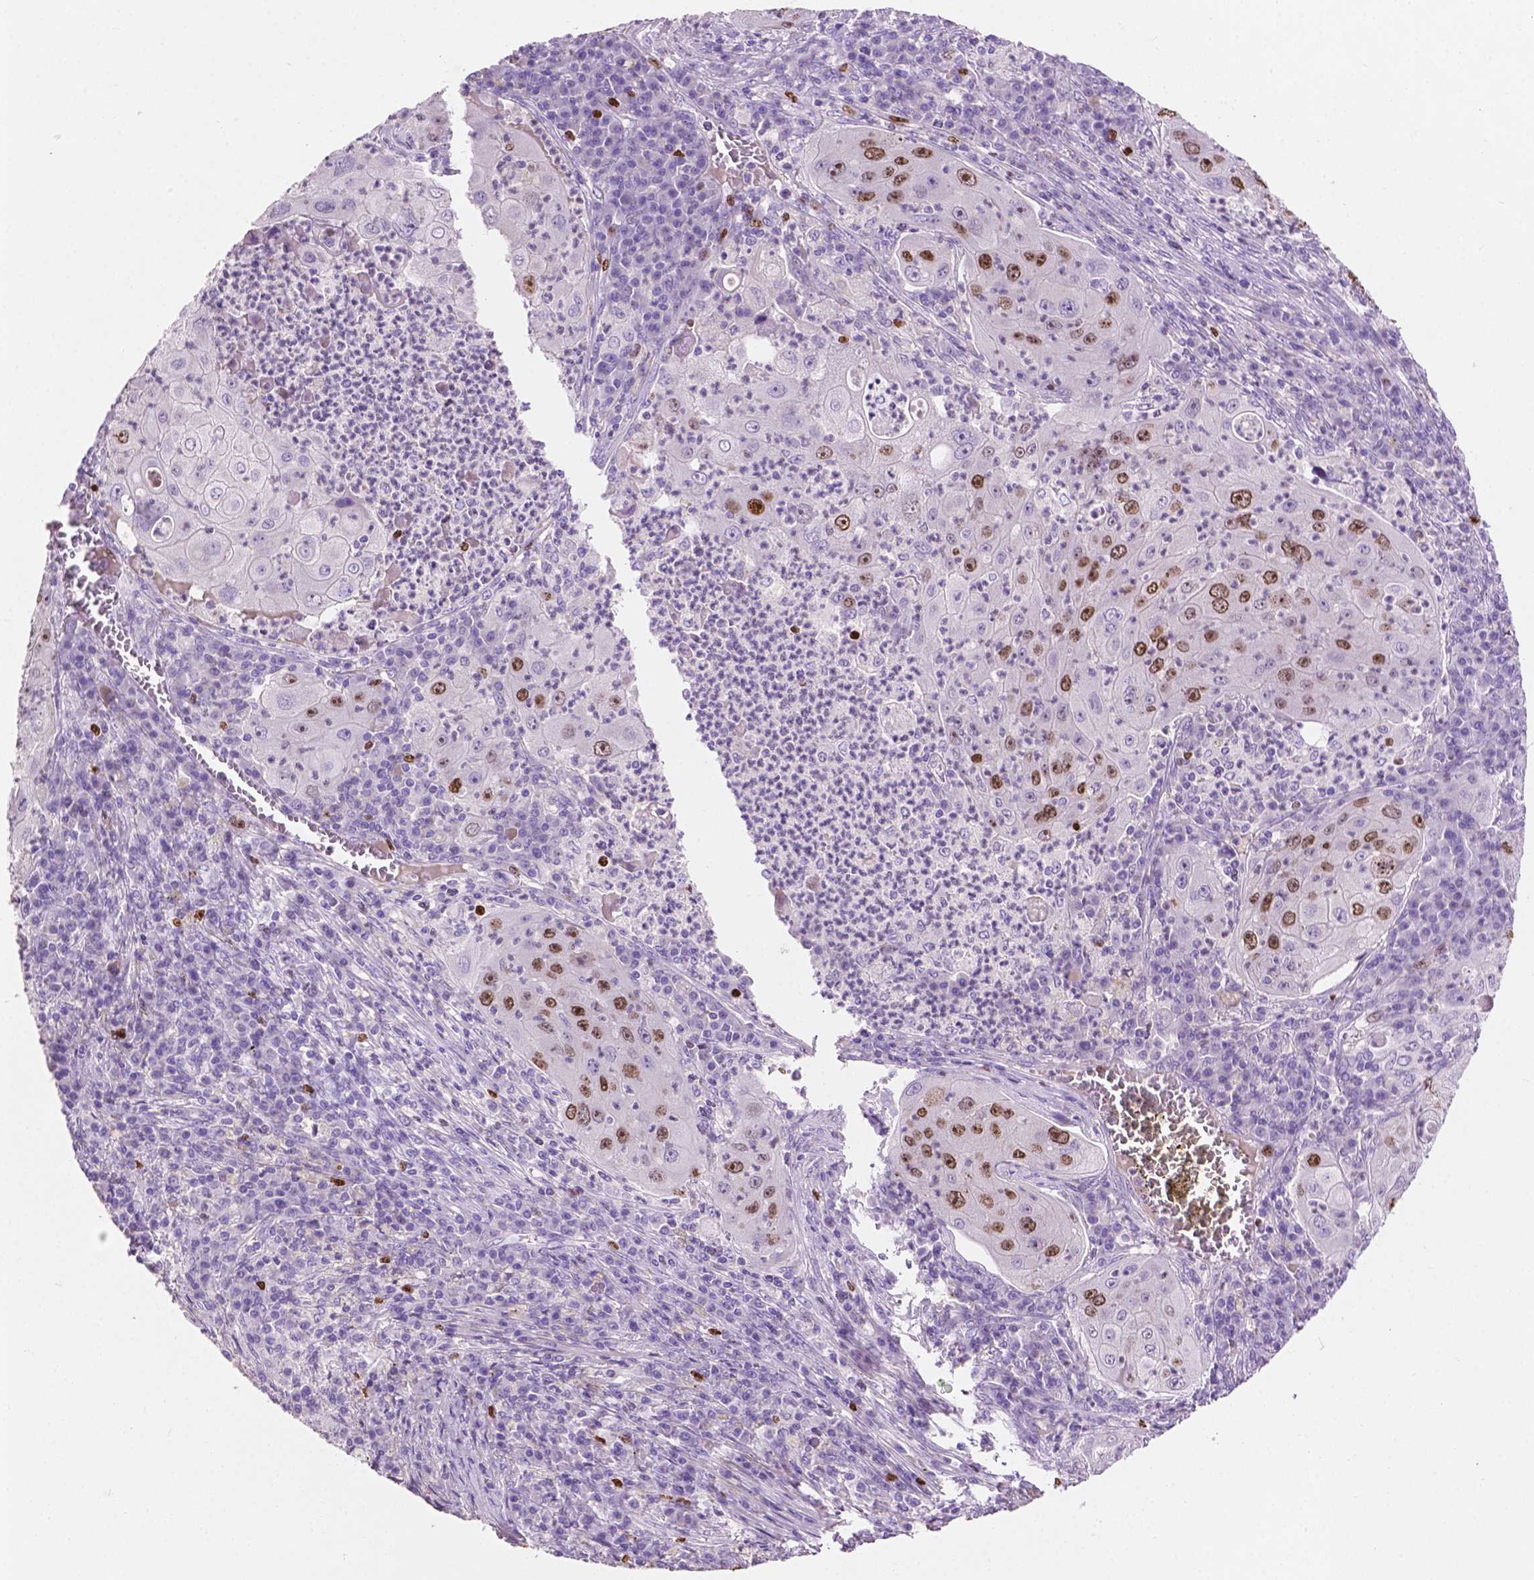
{"staining": {"intensity": "moderate", "quantity": "25%-75%", "location": "nuclear"}, "tissue": "lung cancer", "cell_type": "Tumor cells", "image_type": "cancer", "snomed": [{"axis": "morphology", "description": "Squamous cell carcinoma, NOS"}, {"axis": "topography", "description": "Lung"}], "caption": "Immunohistochemical staining of human lung cancer (squamous cell carcinoma) displays moderate nuclear protein staining in about 25%-75% of tumor cells. The staining was performed using DAB to visualize the protein expression in brown, while the nuclei were stained in blue with hematoxylin (Magnification: 20x).", "gene": "SIAH2", "patient": {"sex": "female", "age": 59}}